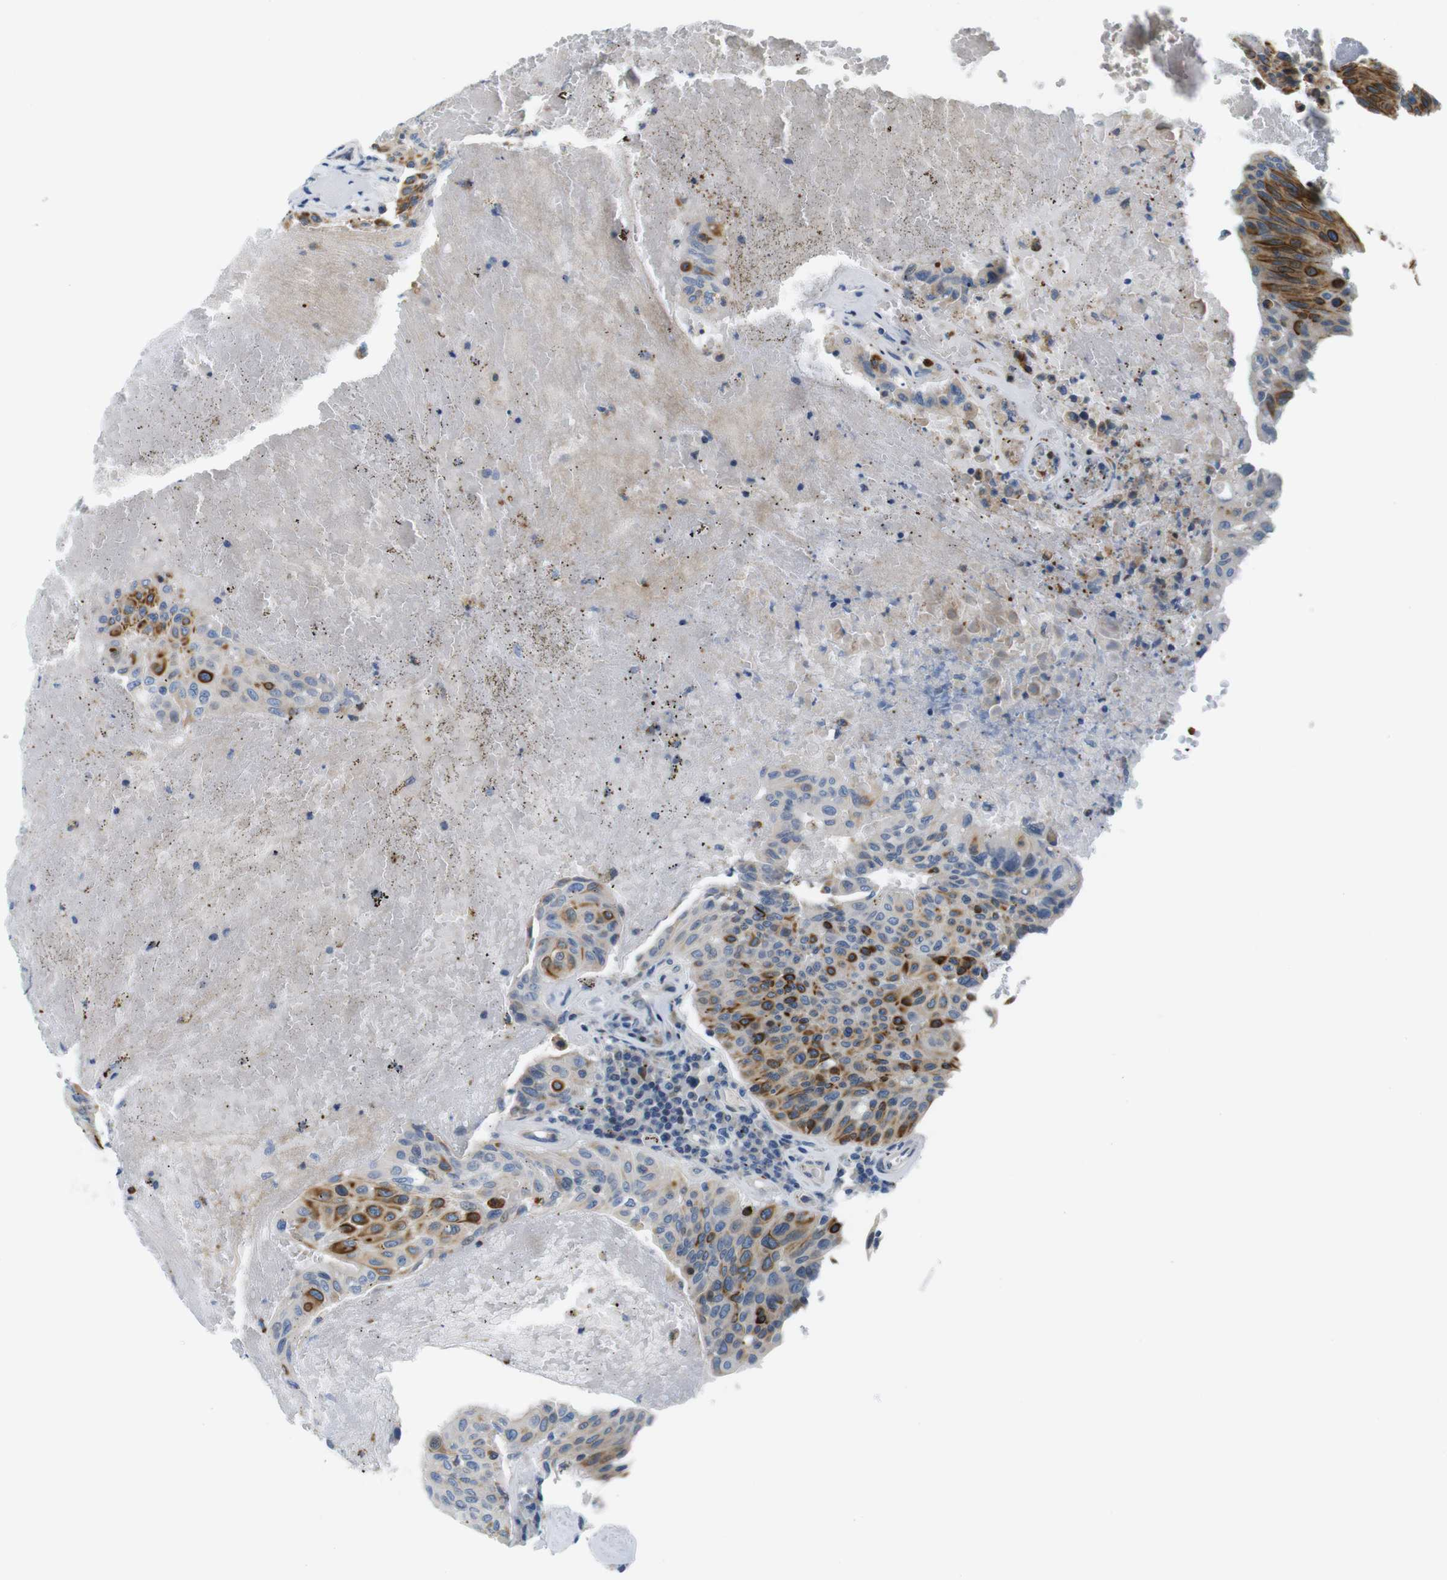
{"staining": {"intensity": "strong", "quantity": "25%-75%", "location": "cytoplasmic/membranous"}, "tissue": "urothelial cancer", "cell_type": "Tumor cells", "image_type": "cancer", "snomed": [{"axis": "morphology", "description": "Urothelial carcinoma, High grade"}, {"axis": "topography", "description": "Urinary bladder"}], "caption": "Human urothelial cancer stained with a brown dye demonstrates strong cytoplasmic/membranous positive staining in about 25%-75% of tumor cells.", "gene": "ZDHHC3", "patient": {"sex": "male", "age": 66}}